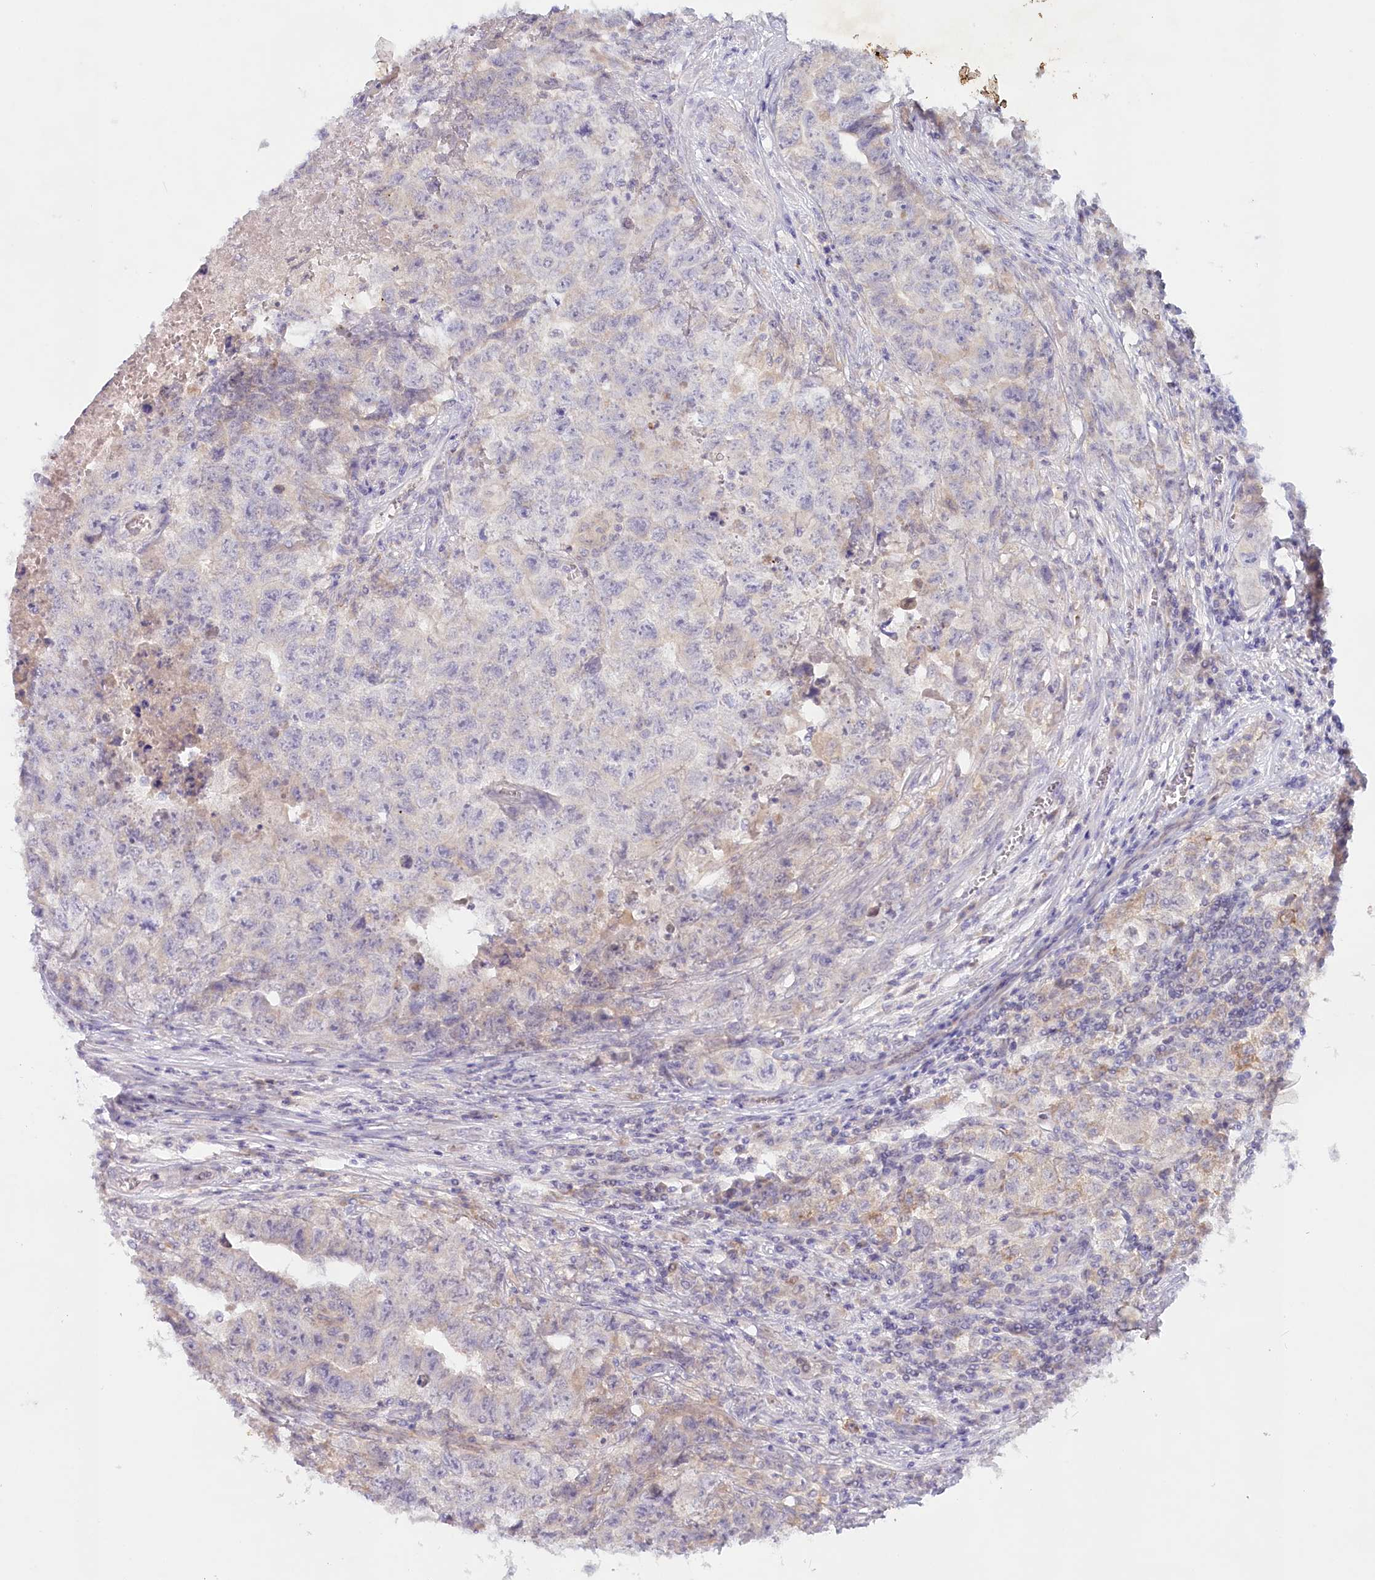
{"staining": {"intensity": "weak", "quantity": "<25%", "location": "cytoplasmic/membranous"}, "tissue": "testis cancer", "cell_type": "Tumor cells", "image_type": "cancer", "snomed": [{"axis": "morphology", "description": "Seminoma, NOS"}, {"axis": "morphology", "description": "Carcinoma, Embryonal, NOS"}, {"axis": "topography", "description": "Testis"}], "caption": "There is no significant staining in tumor cells of embryonal carcinoma (testis).", "gene": "PSAPL1", "patient": {"sex": "male", "age": 43}}